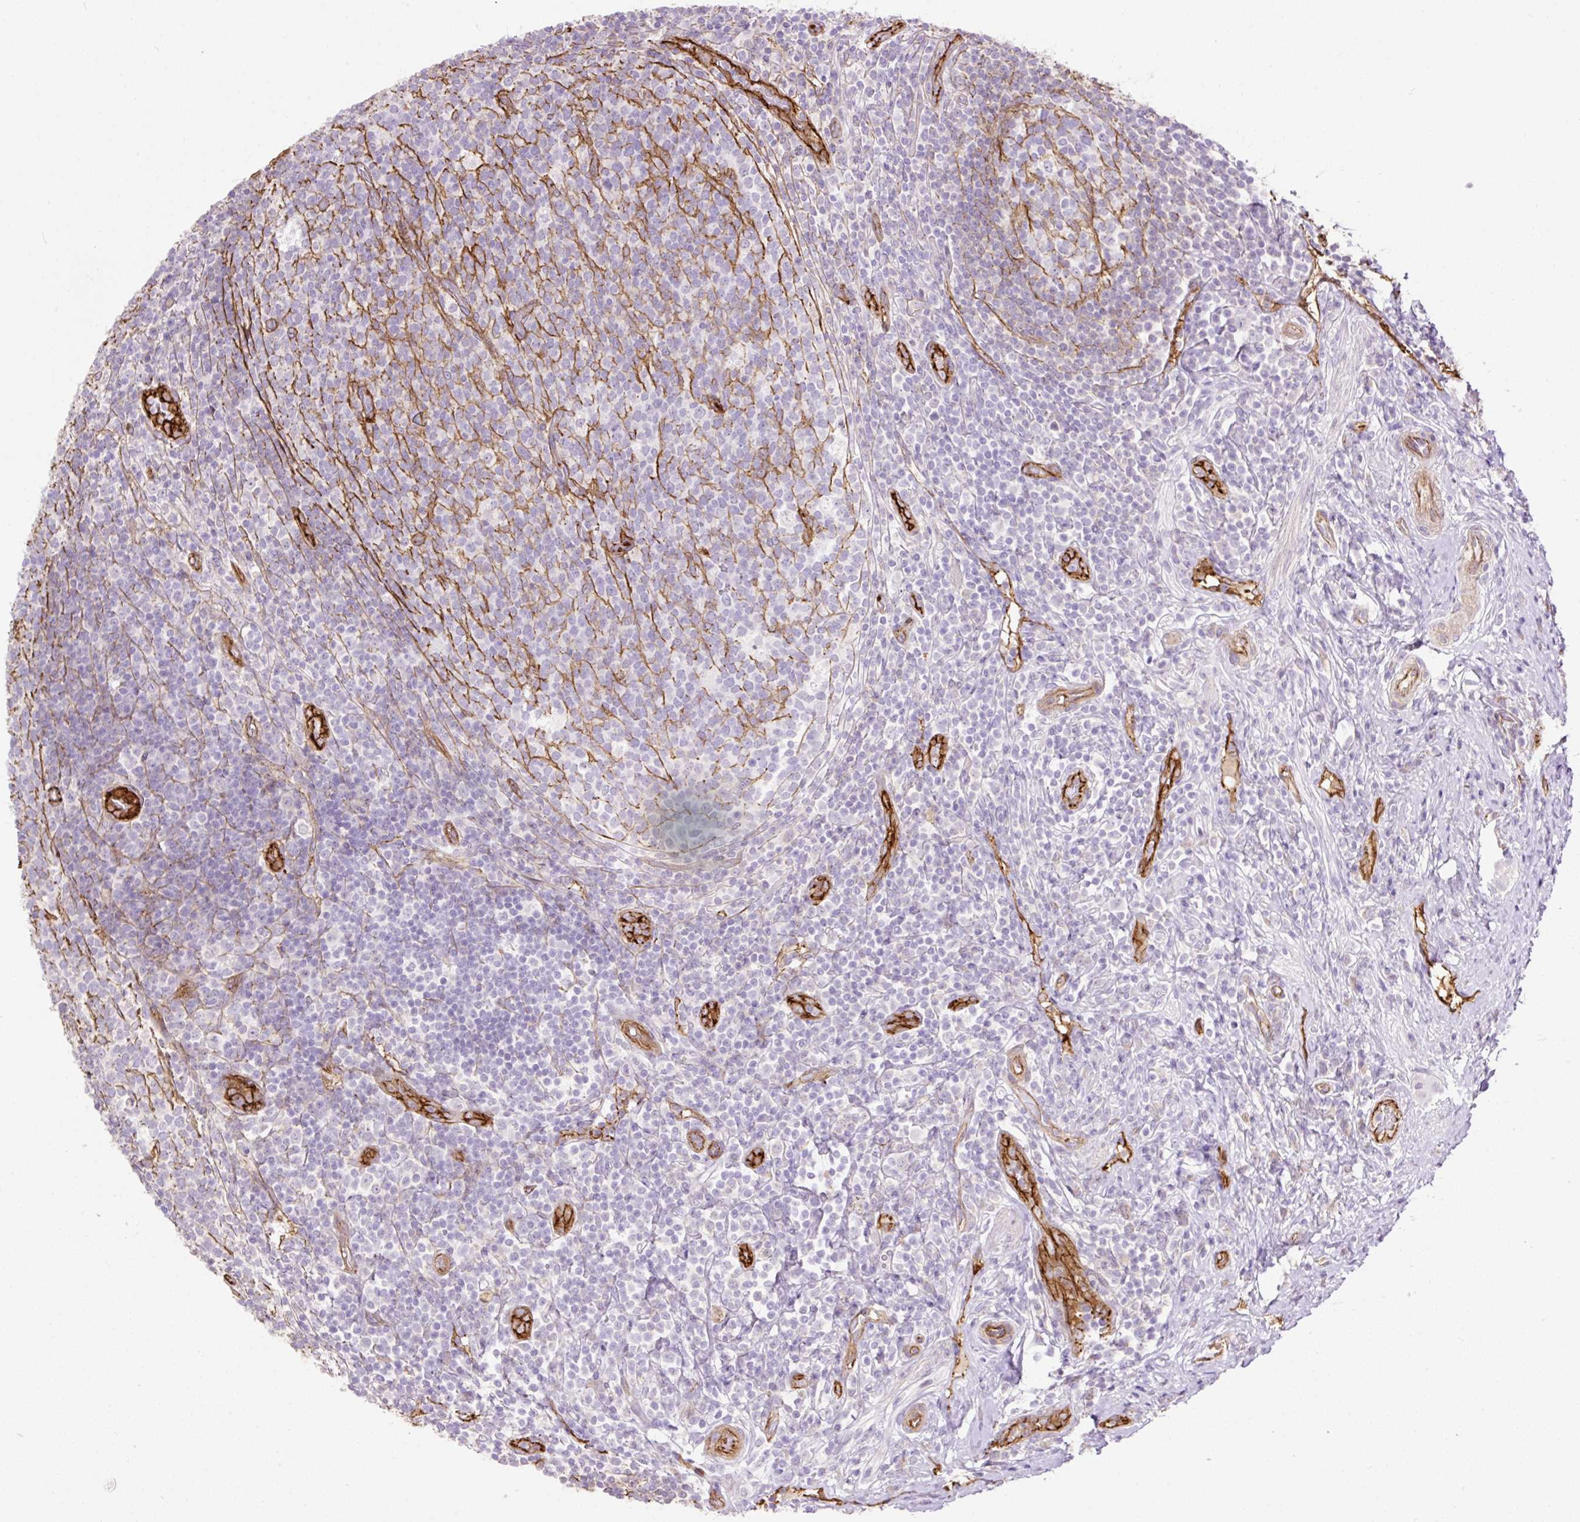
{"staining": {"intensity": "strong", "quantity": ">75%", "location": "cytoplasmic/membranous"}, "tissue": "appendix", "cell_type": "Glandular cells", "image_type": "normal", "snomed": [{"axis": "morphology", "description": "Normal tissue, NOS"}, {"axis": "topography", "description": "Appendix"}], "caption": "Immunohistochemical staining of benign human appendix reveals strong cytoplasmic/membranous protein expression in about >75% of glandular cells. (Stains: DAB in brown, nuclei in blue, Microscopy: brightfield microscopy at high magnification).", "gene": "MAGEB16", "patient": {"sex": "female", "age": 43}}